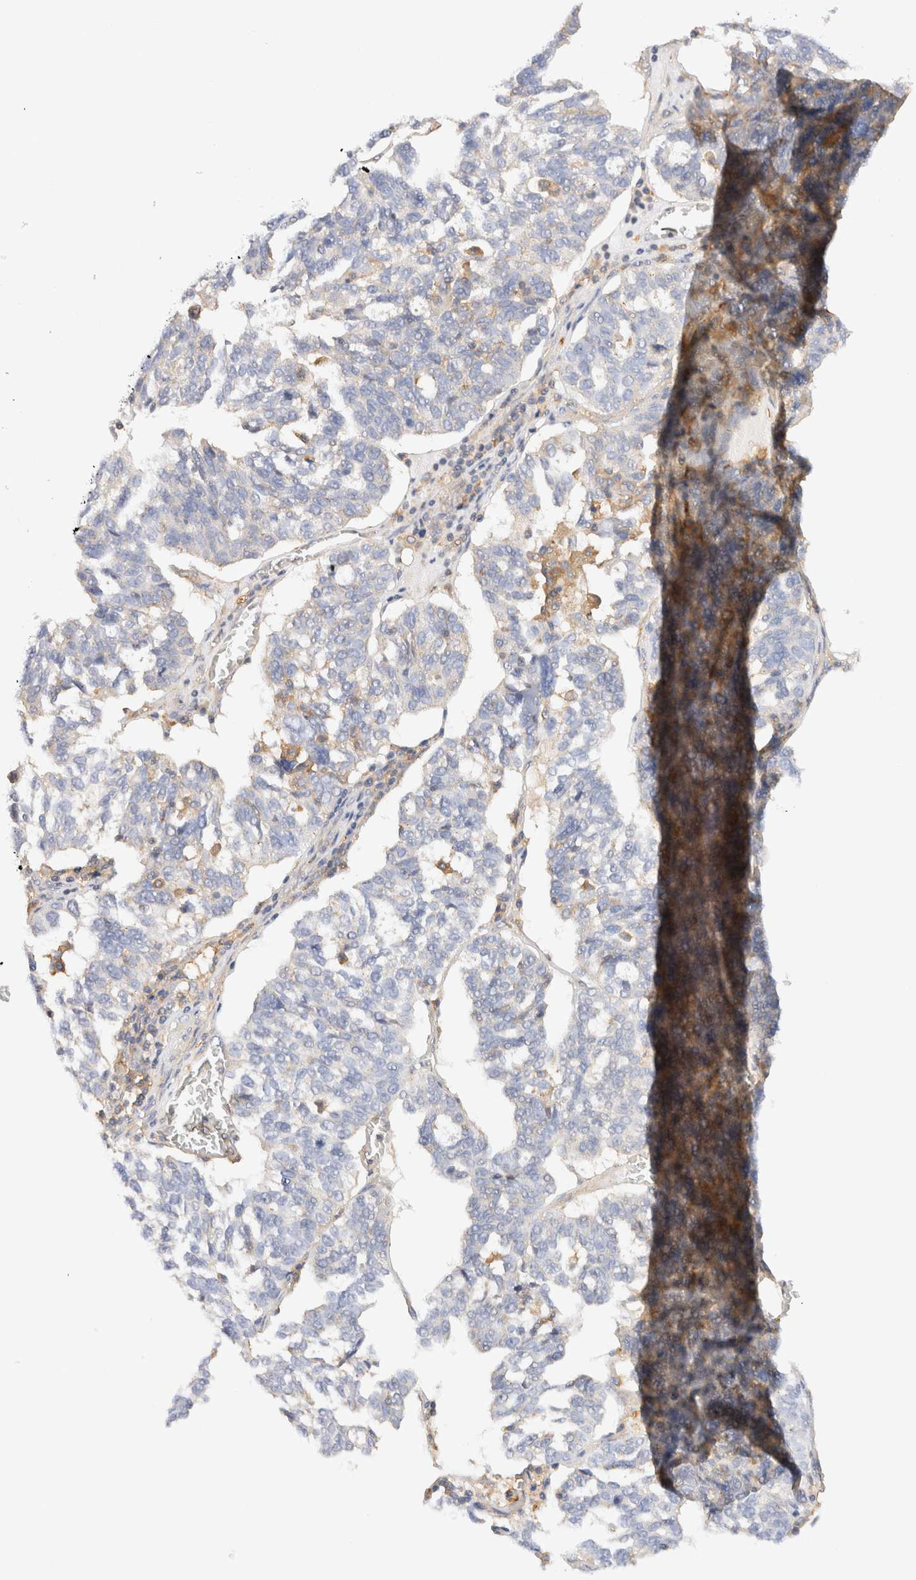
{"staining": {"intensity": "weak", "quantity": "<25%", "location": "cytoplasmic/membranous"}, "tissue": "ovarian cancer", "cell_type": "Tumor cells", "image_type": "cancer", "snomed": [{"axis": "morphology", "description": "Cystadenocarcinoma, serous, NOS"}, {"axis": "topography", "description": "Ovary"}], "caption": "There is no significant staining in tumor cells of ovarian cancer.", "gene": "RABEP1", "patient": {"sex": "female", "age": 59}}